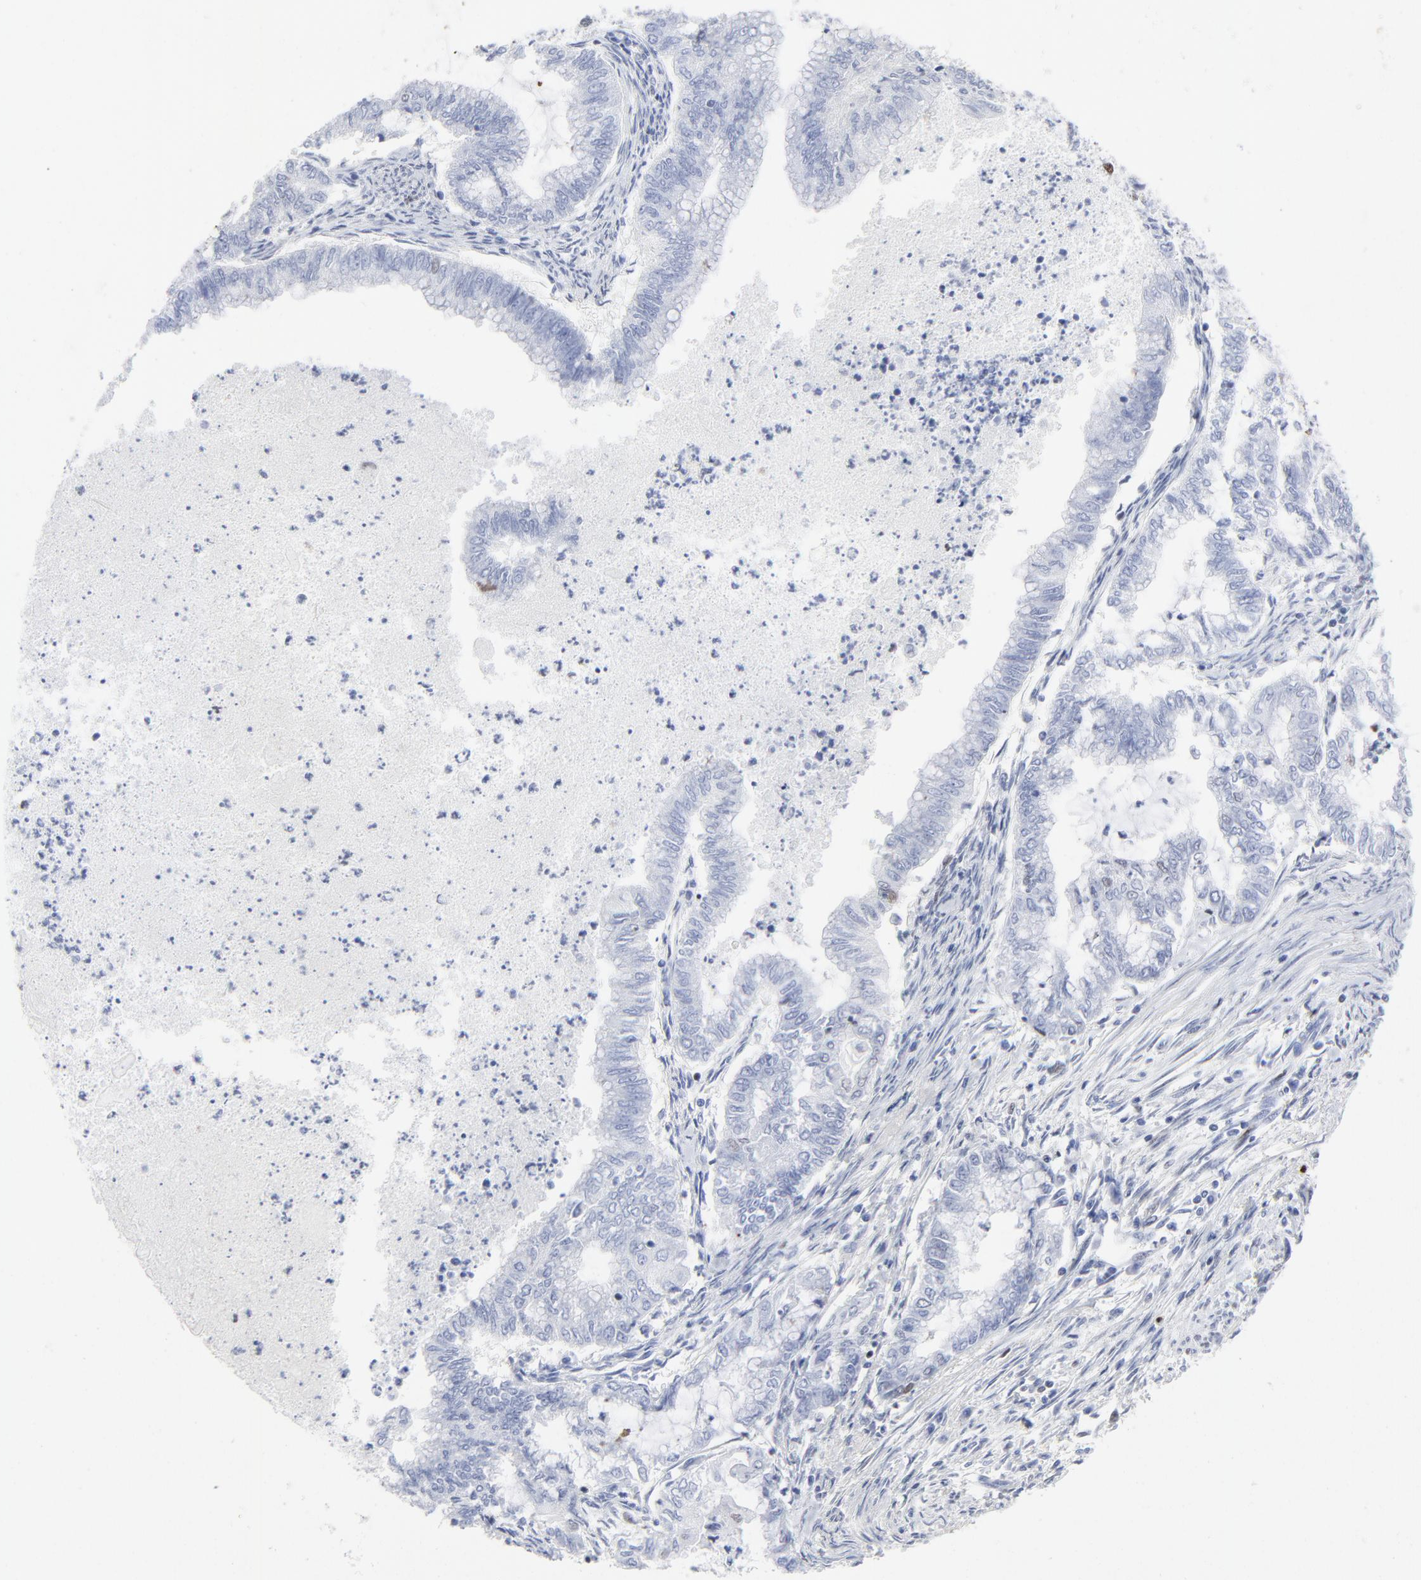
{"staining": {"intensity": "weak", "quantity": "<25%", "location": "nuclear"}, "tissue": "endometrial cancer", "cell_type": "Tumor cells", "image_type": "cancer", "snomed": [{"axis": "morphology", "description": "Adenocarcinoma, NOS"}, {"axis": "topography", "description": "Endometrium"}], "caption": "This image is of adenocarcinoma (endometrial) stained with immunohistochemistry (IHC) to label a protein in brown with the nuclei are counter-stained blue. There is no positivity in tumor cells. (DAB (3,3'-diaminobenzidine) immunohistochemistry (IHC) with hematoxylin counter stain).", "gene": "JUN", "patient": {"sex": "female", "age": 79}}